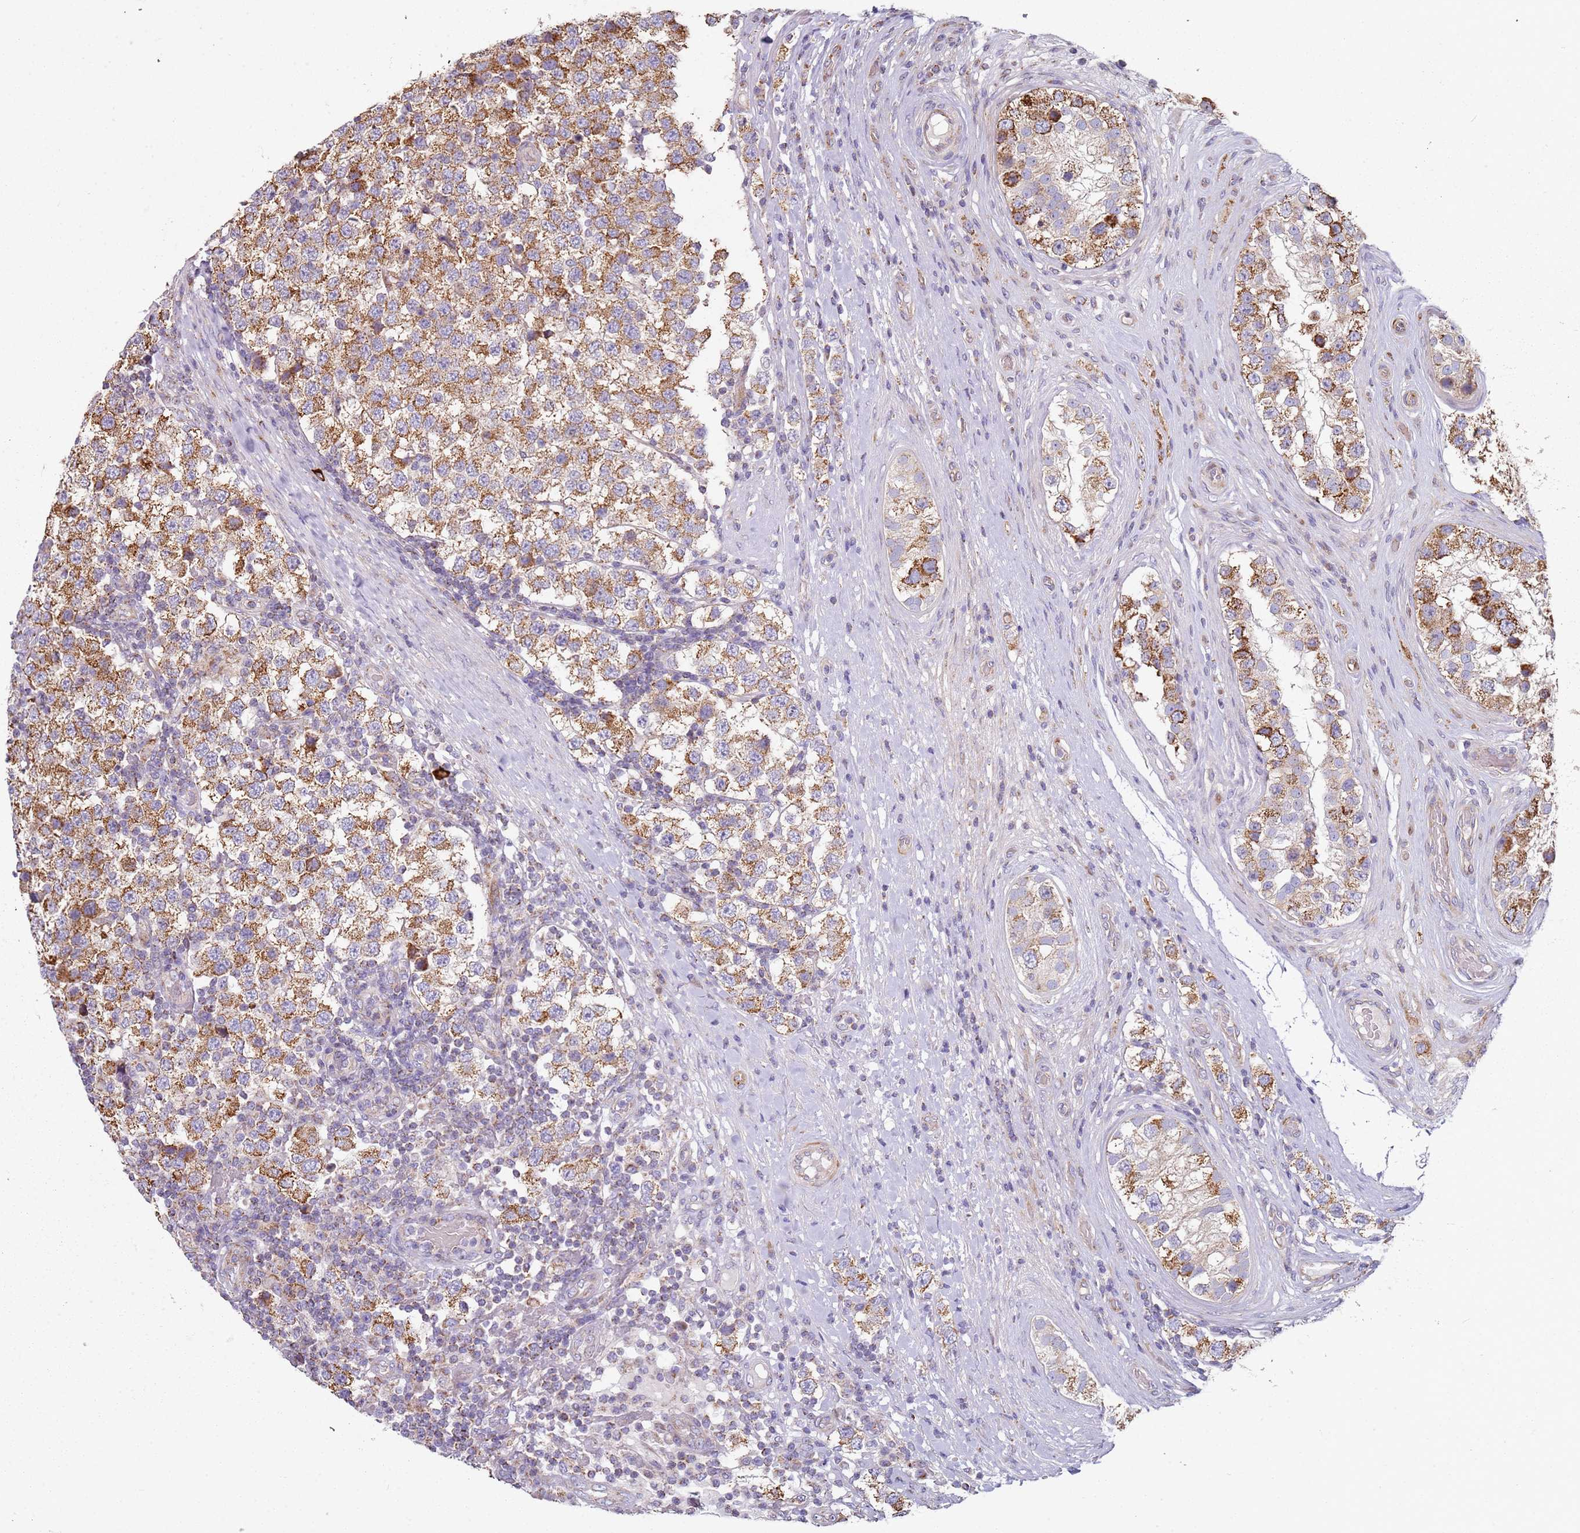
{"staining": {"intensity": "moderate", "quantity": ">75%", "location": "cytoplasmic/membranous"}, "tissue": "testis cancer", "cell_type": "Tumor cells", "image_type": "cancer", "snomed": [{"axis": "morphology", "description": "Seminoma, NOS"}, {"axis": "topography", "description": "Testis"}], "caption": "IHC of seminoma (testis) demonstrates medium levels of moderate cytoplasmic/membranous staining in approximately >75% of tumor cells.", "gene": "ALS2", "patient": {"sex": "male", "age": 34}}